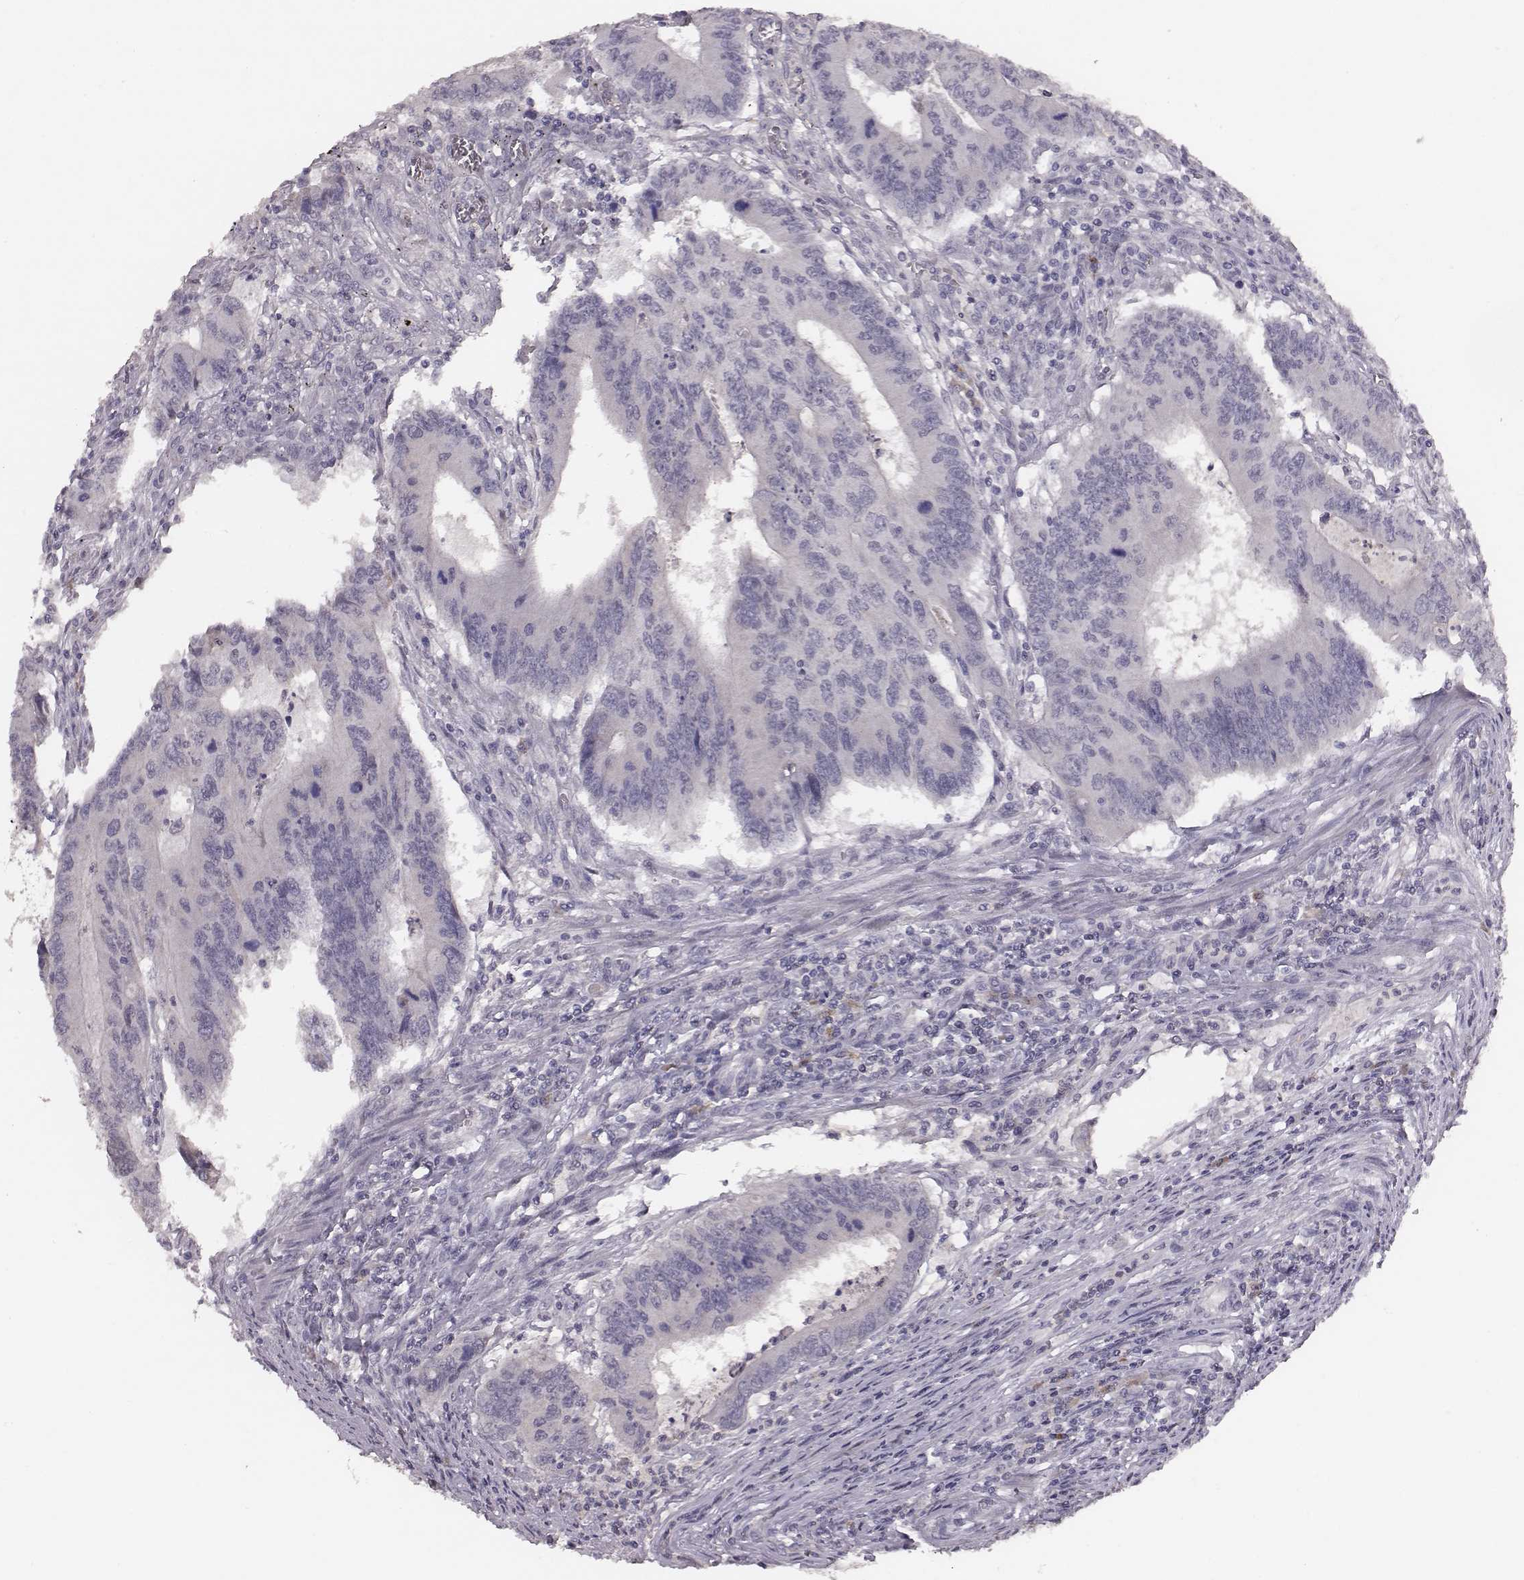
{"staining": {"intensity": "negative", "quantity": "none", "location": "none"}, "tissue": "colorectal cancer", "cell_type": "Tumor cells", "image_type": "cancer", "snomed": [{"axis": "morphology", "description": "Adenocarcinoma, NOS"}, {"axis": "topography", "description": "Colon"}], "caption": "Immunohistochemical staining of human colorectal cancer (adenocarcinoma) reveals no significant positivity in tumor cells.", "gene": "SLC22A6", "patient": {"sex": "male", "age": 53}}